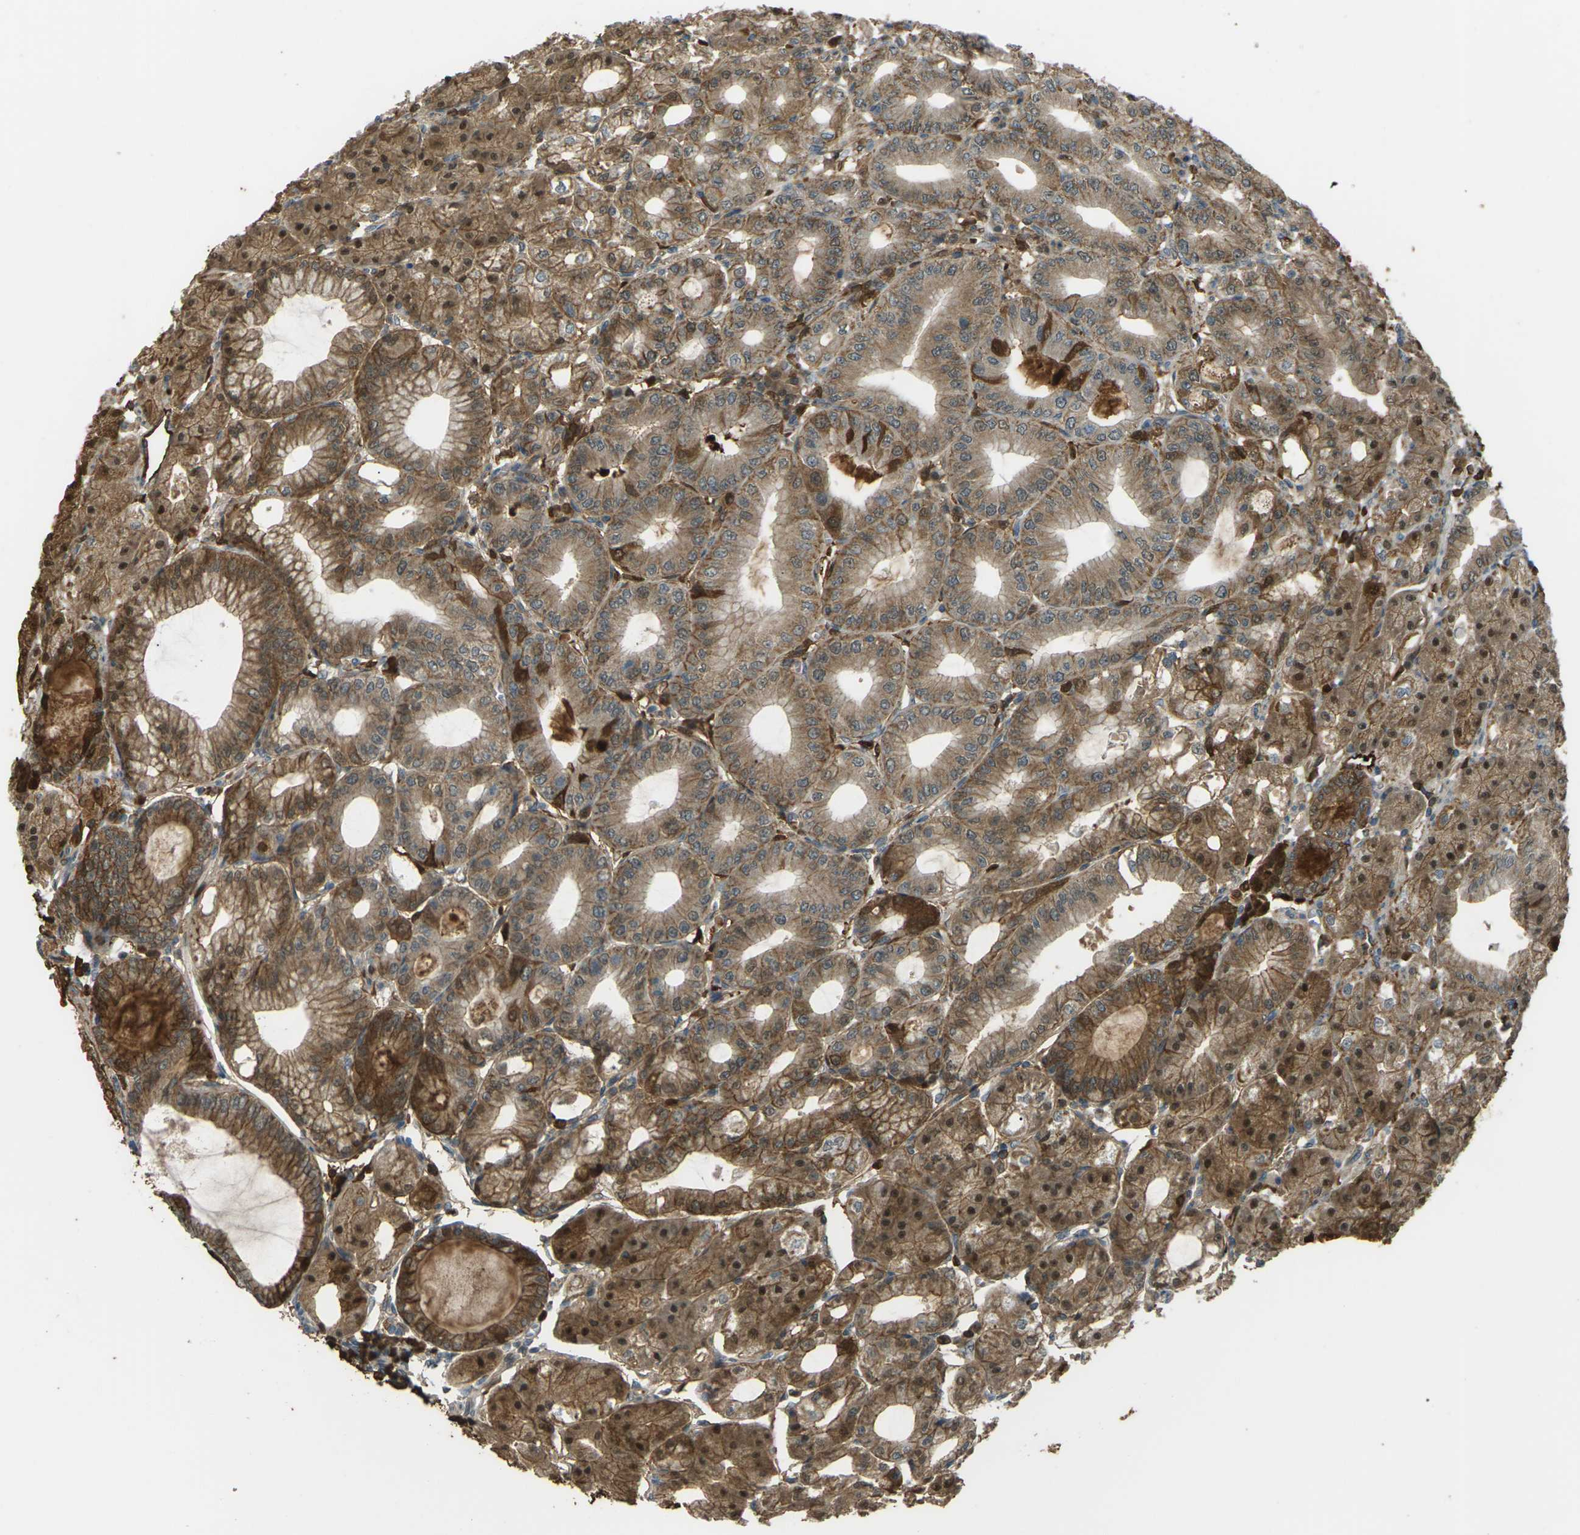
{"staining": {"intensity": "moderate", "quantity": ">75%", "location": "cytoplasmic/membranous"}, "tissue": "stomach", "cell_type": "Glandular cells", "image_type": "normal", "snomed": [{"axis": "morphology", "description": "Normal tissue, NOS"}, {"axis": "topography", "description": "Stomach, lower"}], "caption": "Human stomach stained with a brown dye shows moderate cytoplasmic/membranous positive positivity in approximately >75% of glandular cells.", "gene": "CYP1B1", "patient": {"sex": "male", "age": 71}}